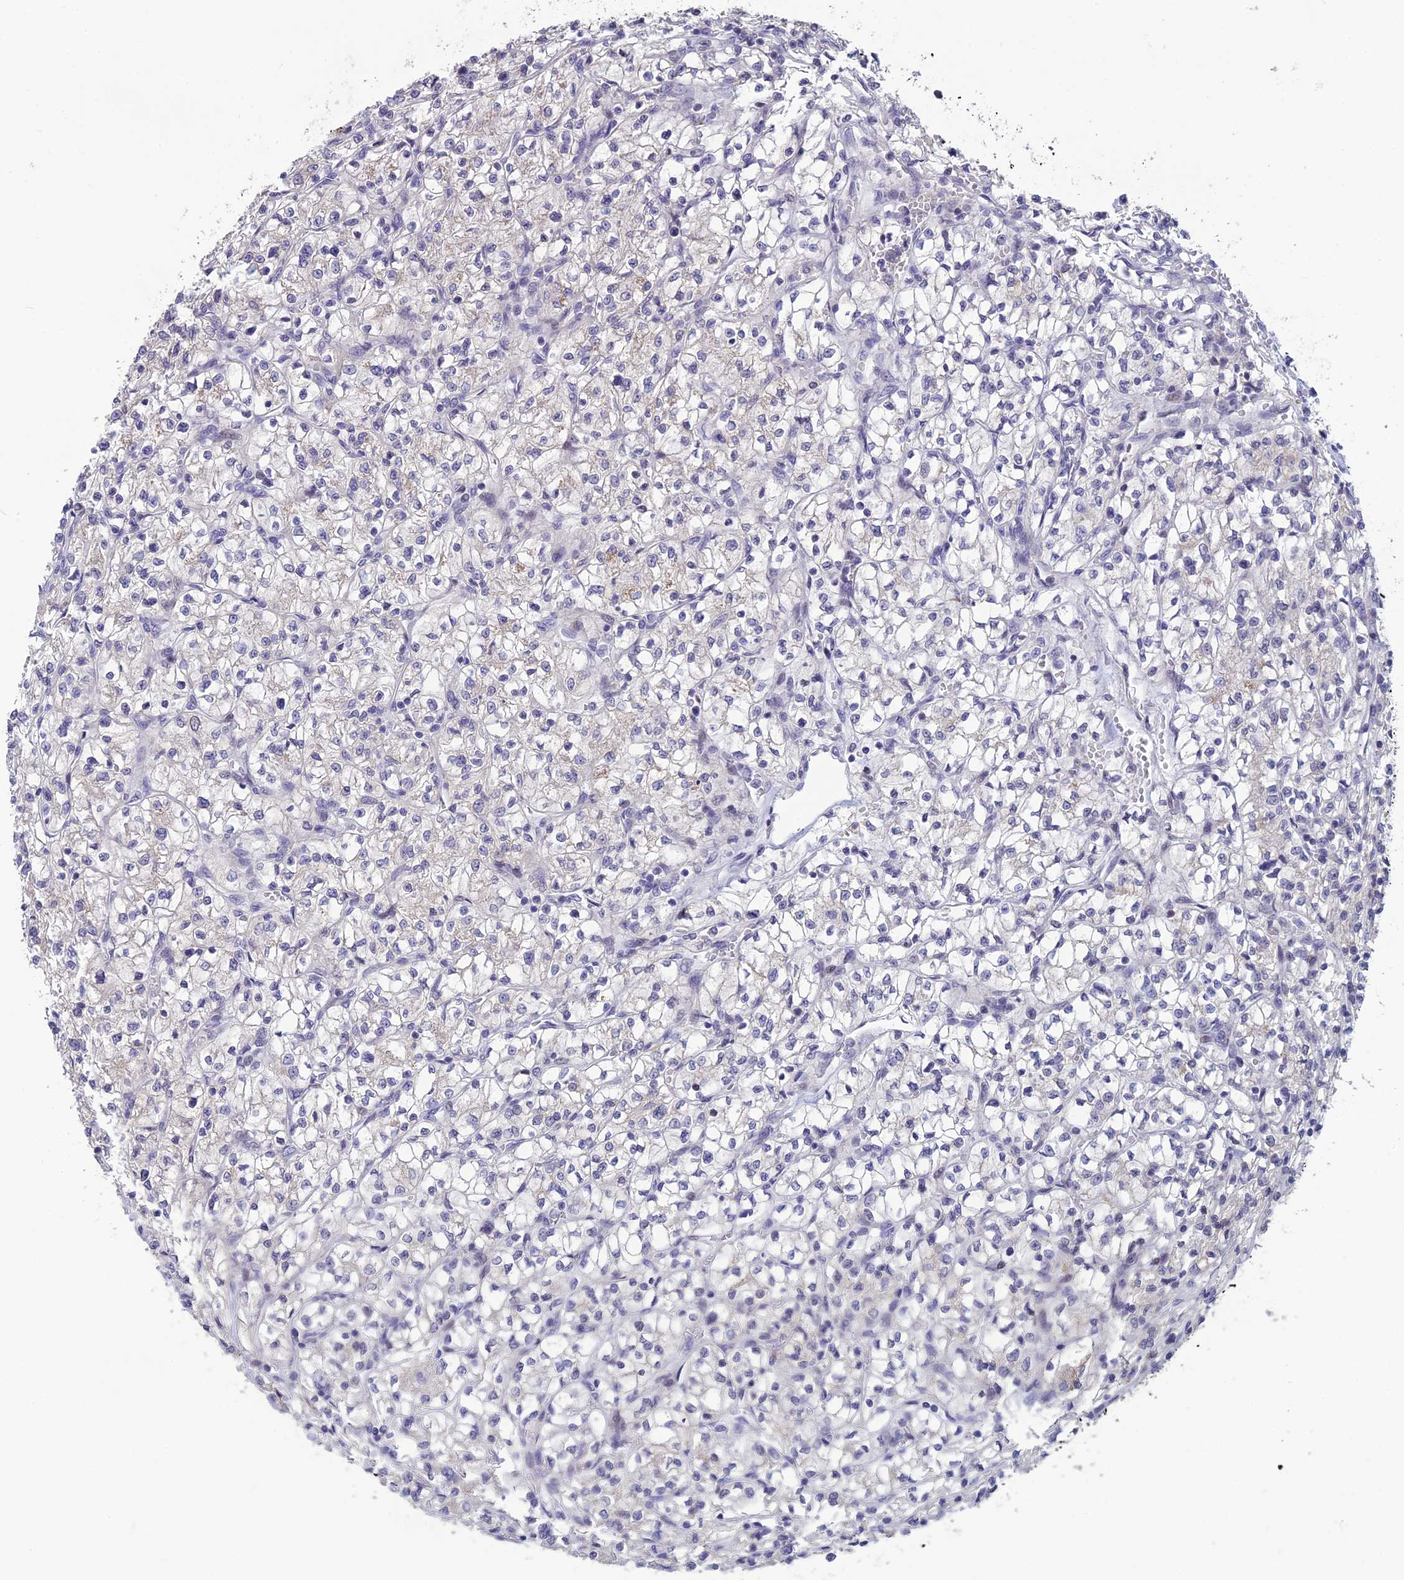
{"staining": {"intensity": "negative", "quantity": "none", "location": "none"}, "tissue": "renal cancer", "cell_type": "Tumor cells", "image_type": "cancer", "snomed": [{"axis": "morphology", "description": "Adenocarcinoma, NOS"}, {"axis": "topography", "description": "Kidney"}], "caption": "IHC histopathology image of human renal cancer stained for a protein (brown), which demonstrates no staining in tumor cells.", "gene": "TMEM134", "patient": {"sex": "female", "age": 64}}